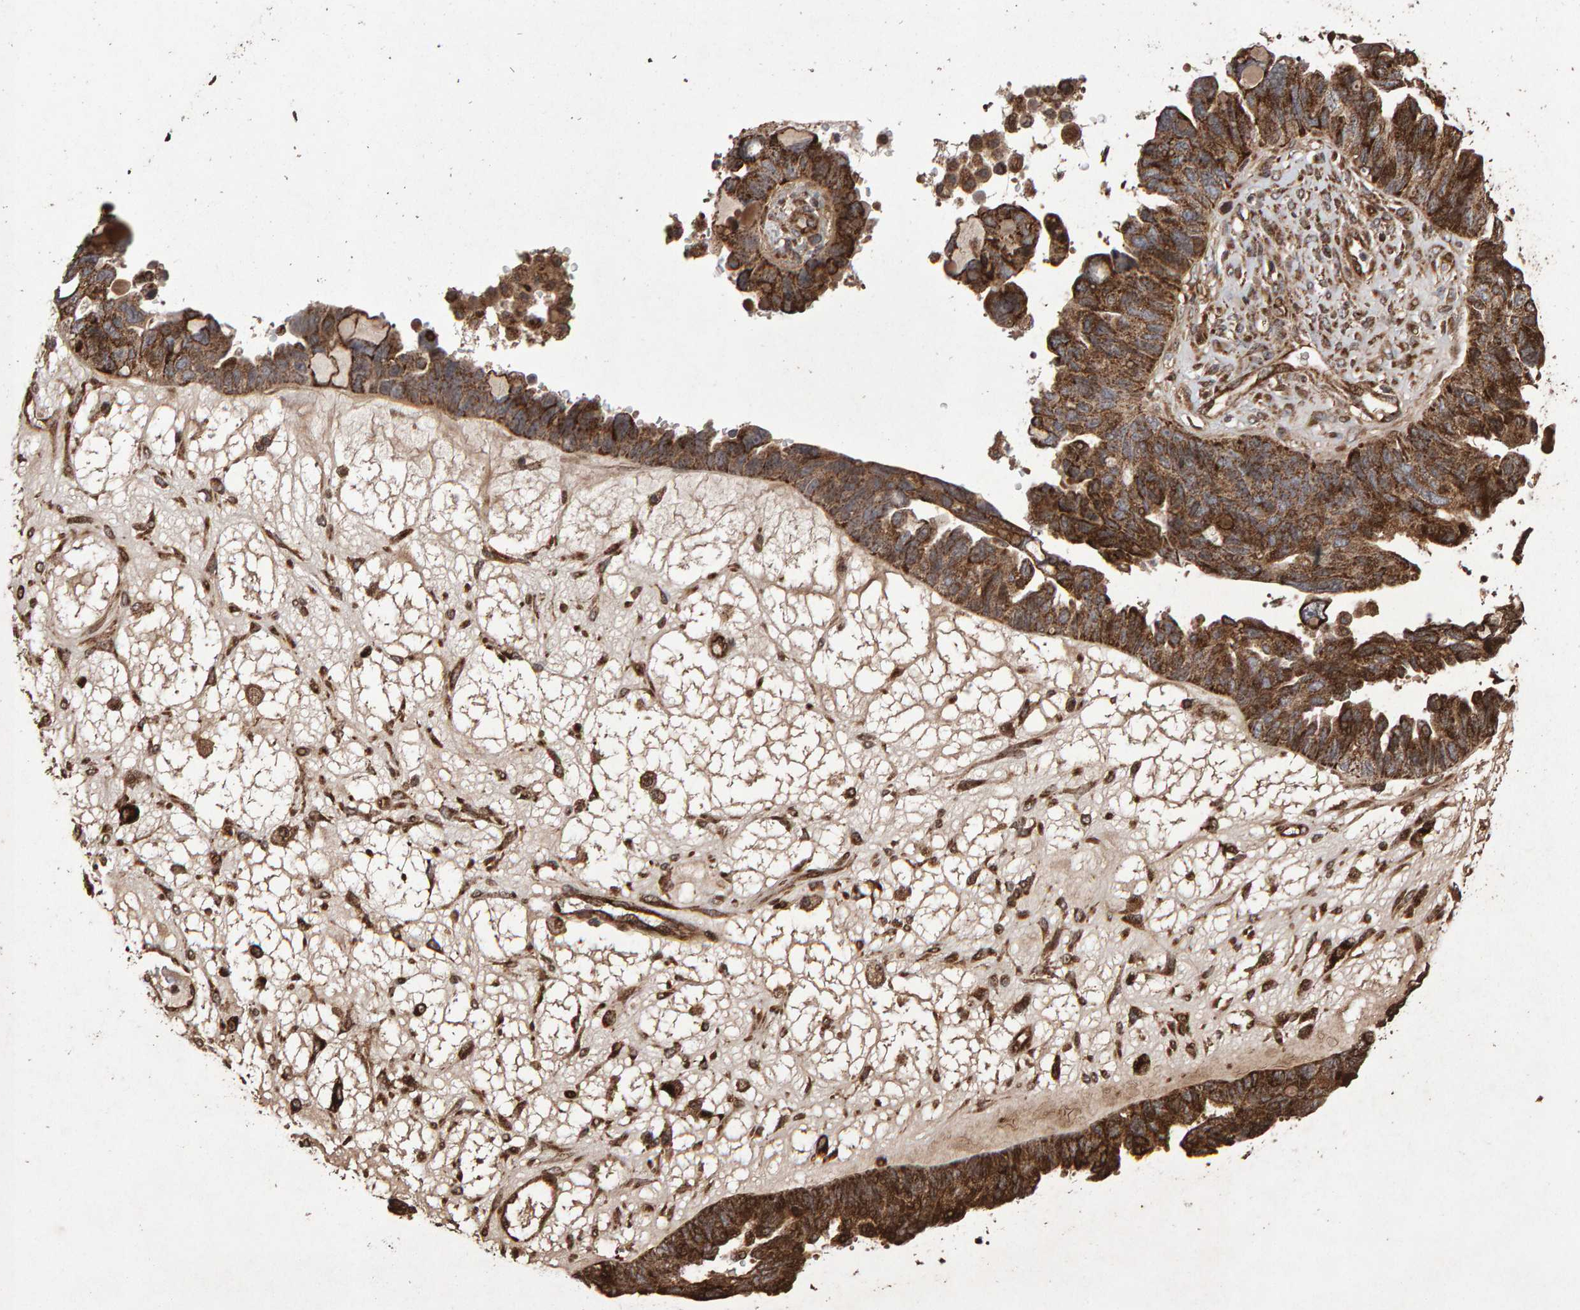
{"staining": {"intensity": "strong", "quantity": ">75%", "location": "cytoplasmic/membranous"}, "tissue": "ovarian cancer", "cell_type": "Tumor cells", "image_type": "cancer", "snomed": [{"axis": "morphology", "description": "Cystadenocarcinoma, serous, NOS"}, {"axis": "topography", "description": "Ovary"}], "caption": "Immunohistochemistry of human ovarian cancer (serous cystadenocarcinoma) reveals high levels of strong cytoplasmic/membranous positivity in approximately >75% of tumor cells.", "gene": "OSBP2", "patient": {"sex": "female", "age": 79}}